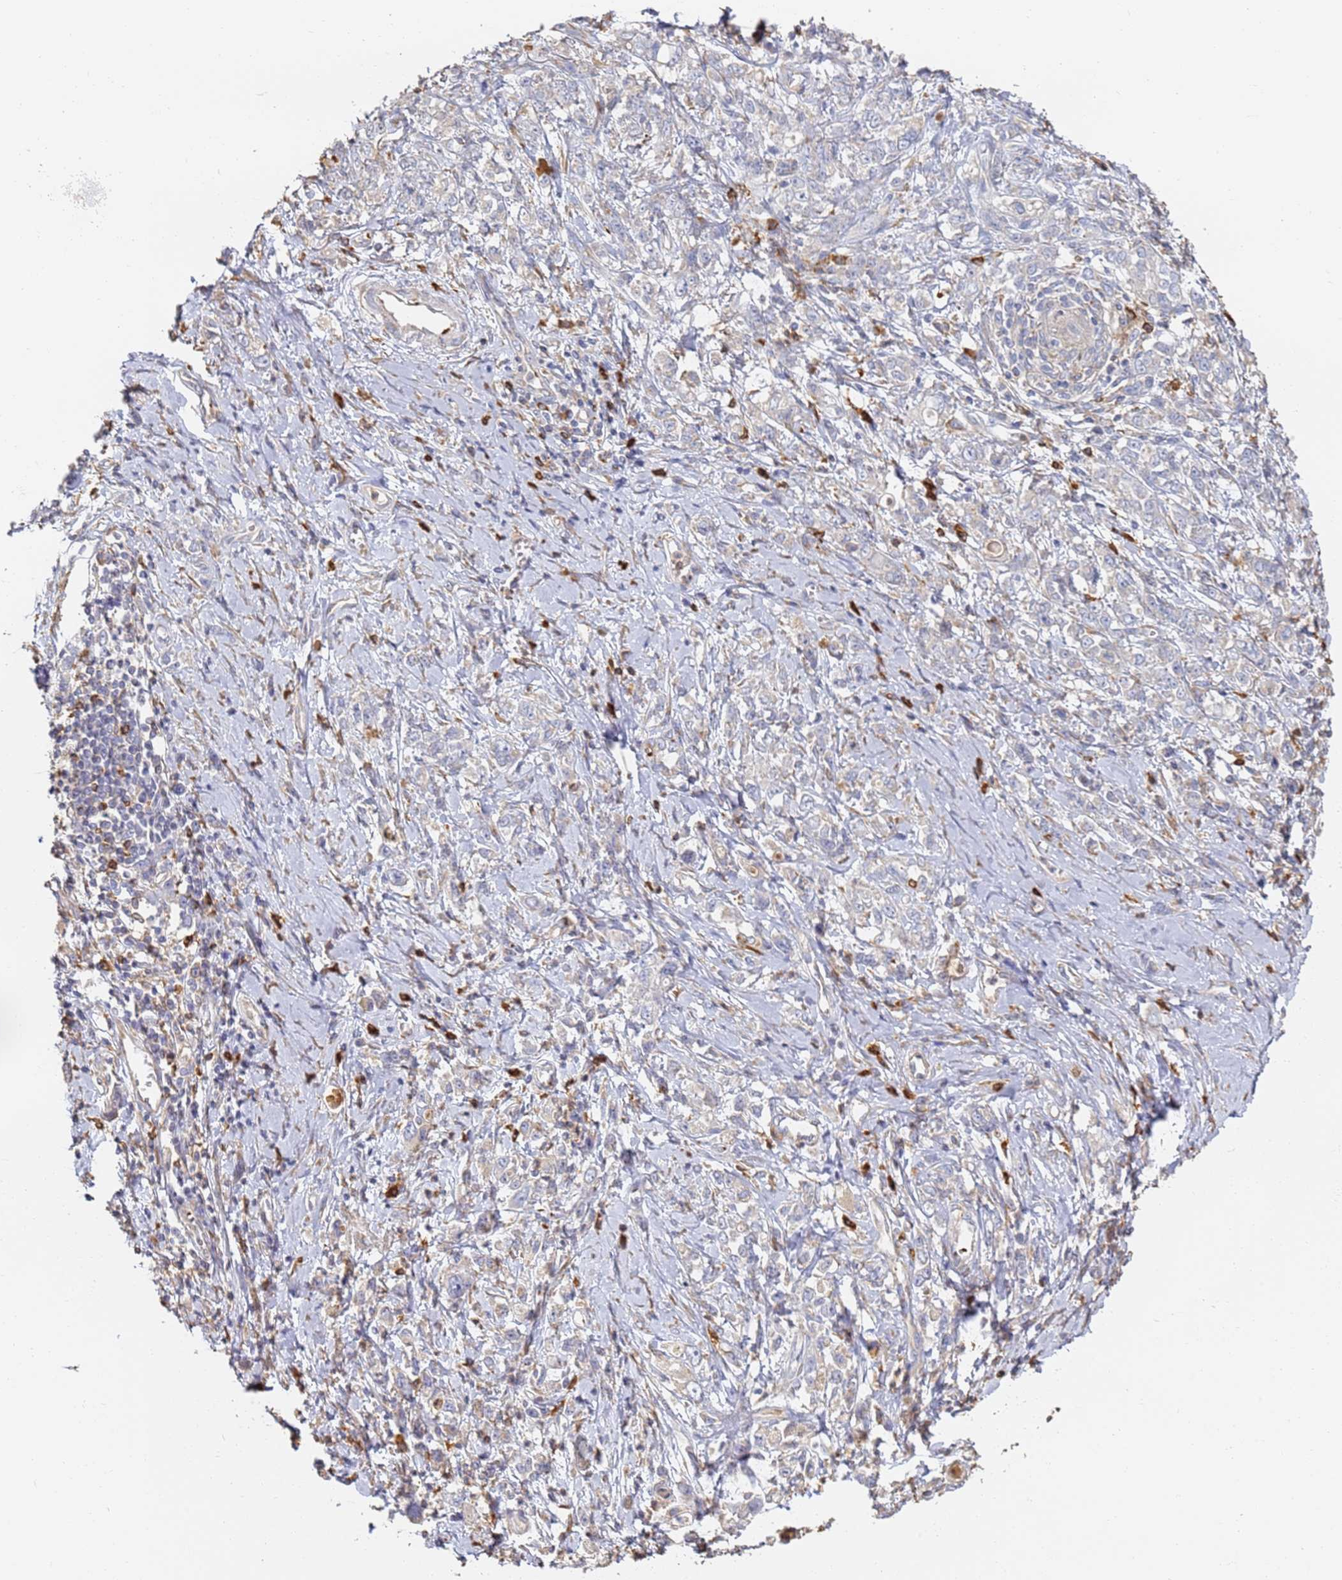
{"staining": {"intensity": "negative", "quantity": "none", "location": "none"}, "tissue": "stomach cancer", "cell_type": "Tumor cells", "image_type": "cancer", "snomed": [{"axis": "morphology", "description": "Adenocarcinoma, NOS"}, {"axis": "topography", "description": "Stomach"}], "caption": "Tumor cells show no significant protein staining in stomach cancer (adenocarcinoma).", "gene": "BIN2", "patient": {"sex": "female", "age": 76}}